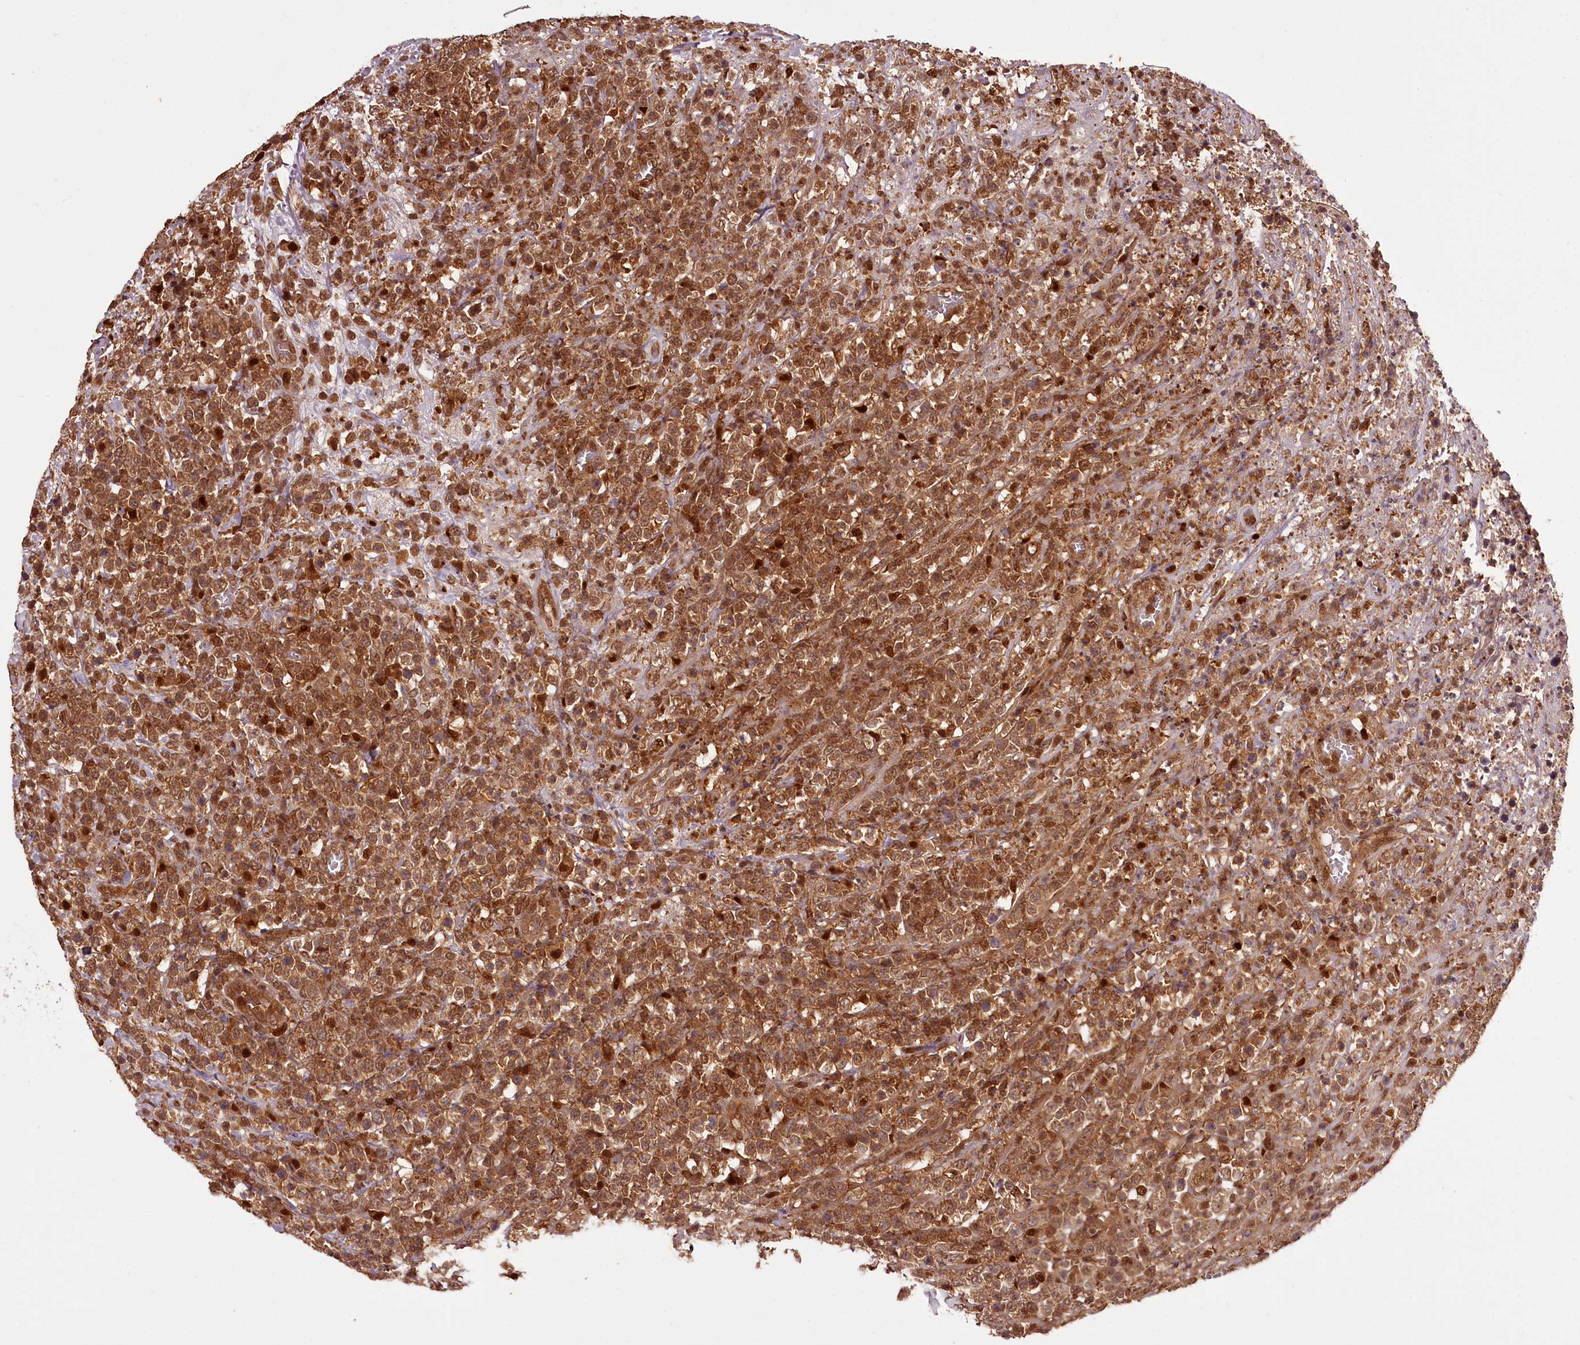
{"staining": {"intensity": "moderate", "quantity": ">75%", "location": "cytoplasmic/membranous,nuclear"}, "tissue": "lymphoma", "cell_type": "Tumor cells", "image_type": "cancer", "snomed": [{"axis": "morphology", "description": "Malignant lymphoma, non-Hodgkin's type, High grade"}, {"axis": "topography", "description": "Colon"}], "caption": "A histopathology image of lymphoma stained for a protein displays moderate cytoplasmic/membranous and nuclear brown staining in tumor cells.", "gene": "NPRL2", "patient": {"sex": "female", "age": 53}}